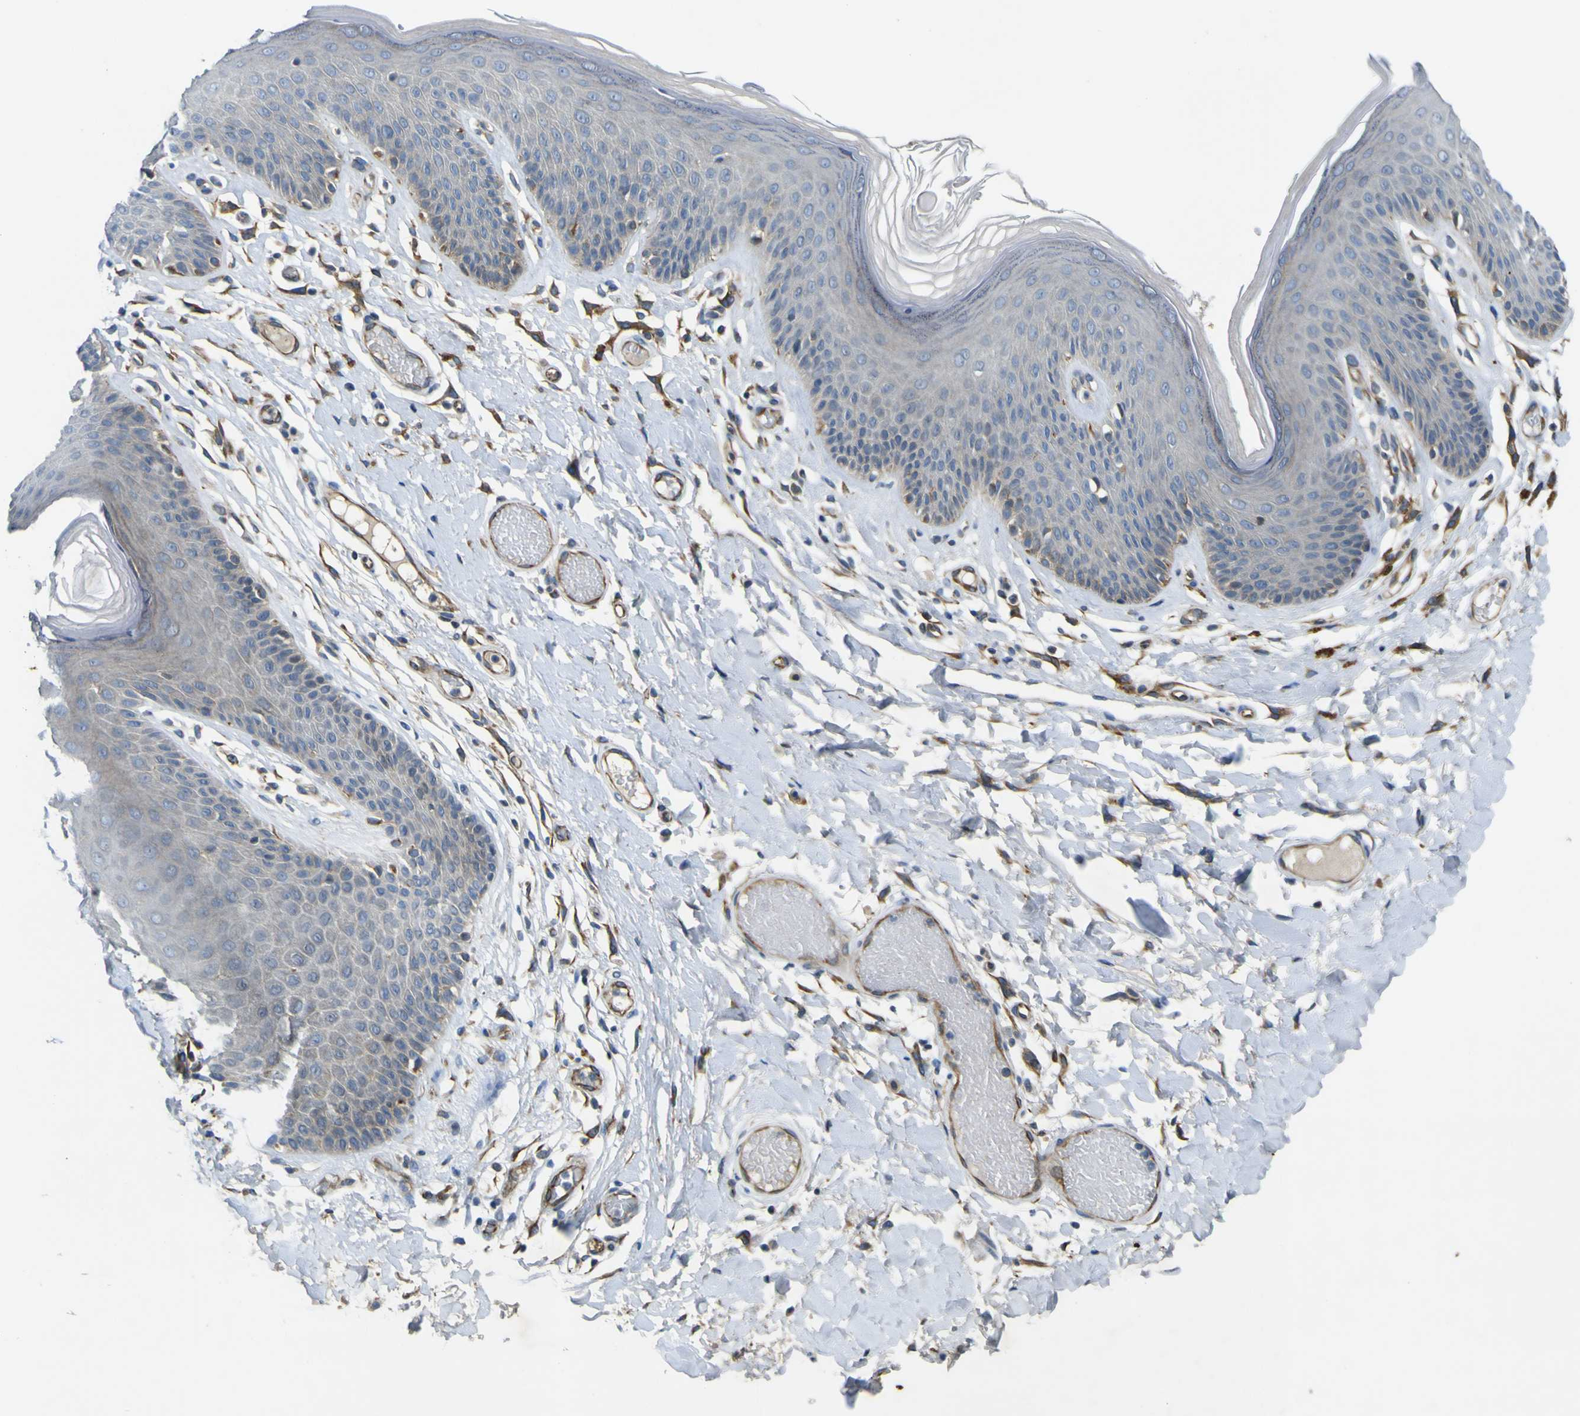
{"staining": {"intensity": "weak", "quantity": "<25%", "location": "cytoplasmic/membranous"}, "tissue": "skin", "cell_type": "Epidermal cells", "image_type": "normal", "snomed": [{"axis": "morphology", "description": "Normal tissue, NOS"}, {"axis": "topography", "description": "Vulva"}], "caption": "Protein analysis of unremarkable skin displays no significant expression in epidermal cells. (DAB (3,3'-diaminobenzidine) immunohistochemistry (IHC) with hematoxylin counter stain).", "gene": "LDLR", "patient": {"sex": "female", "age": 73}}